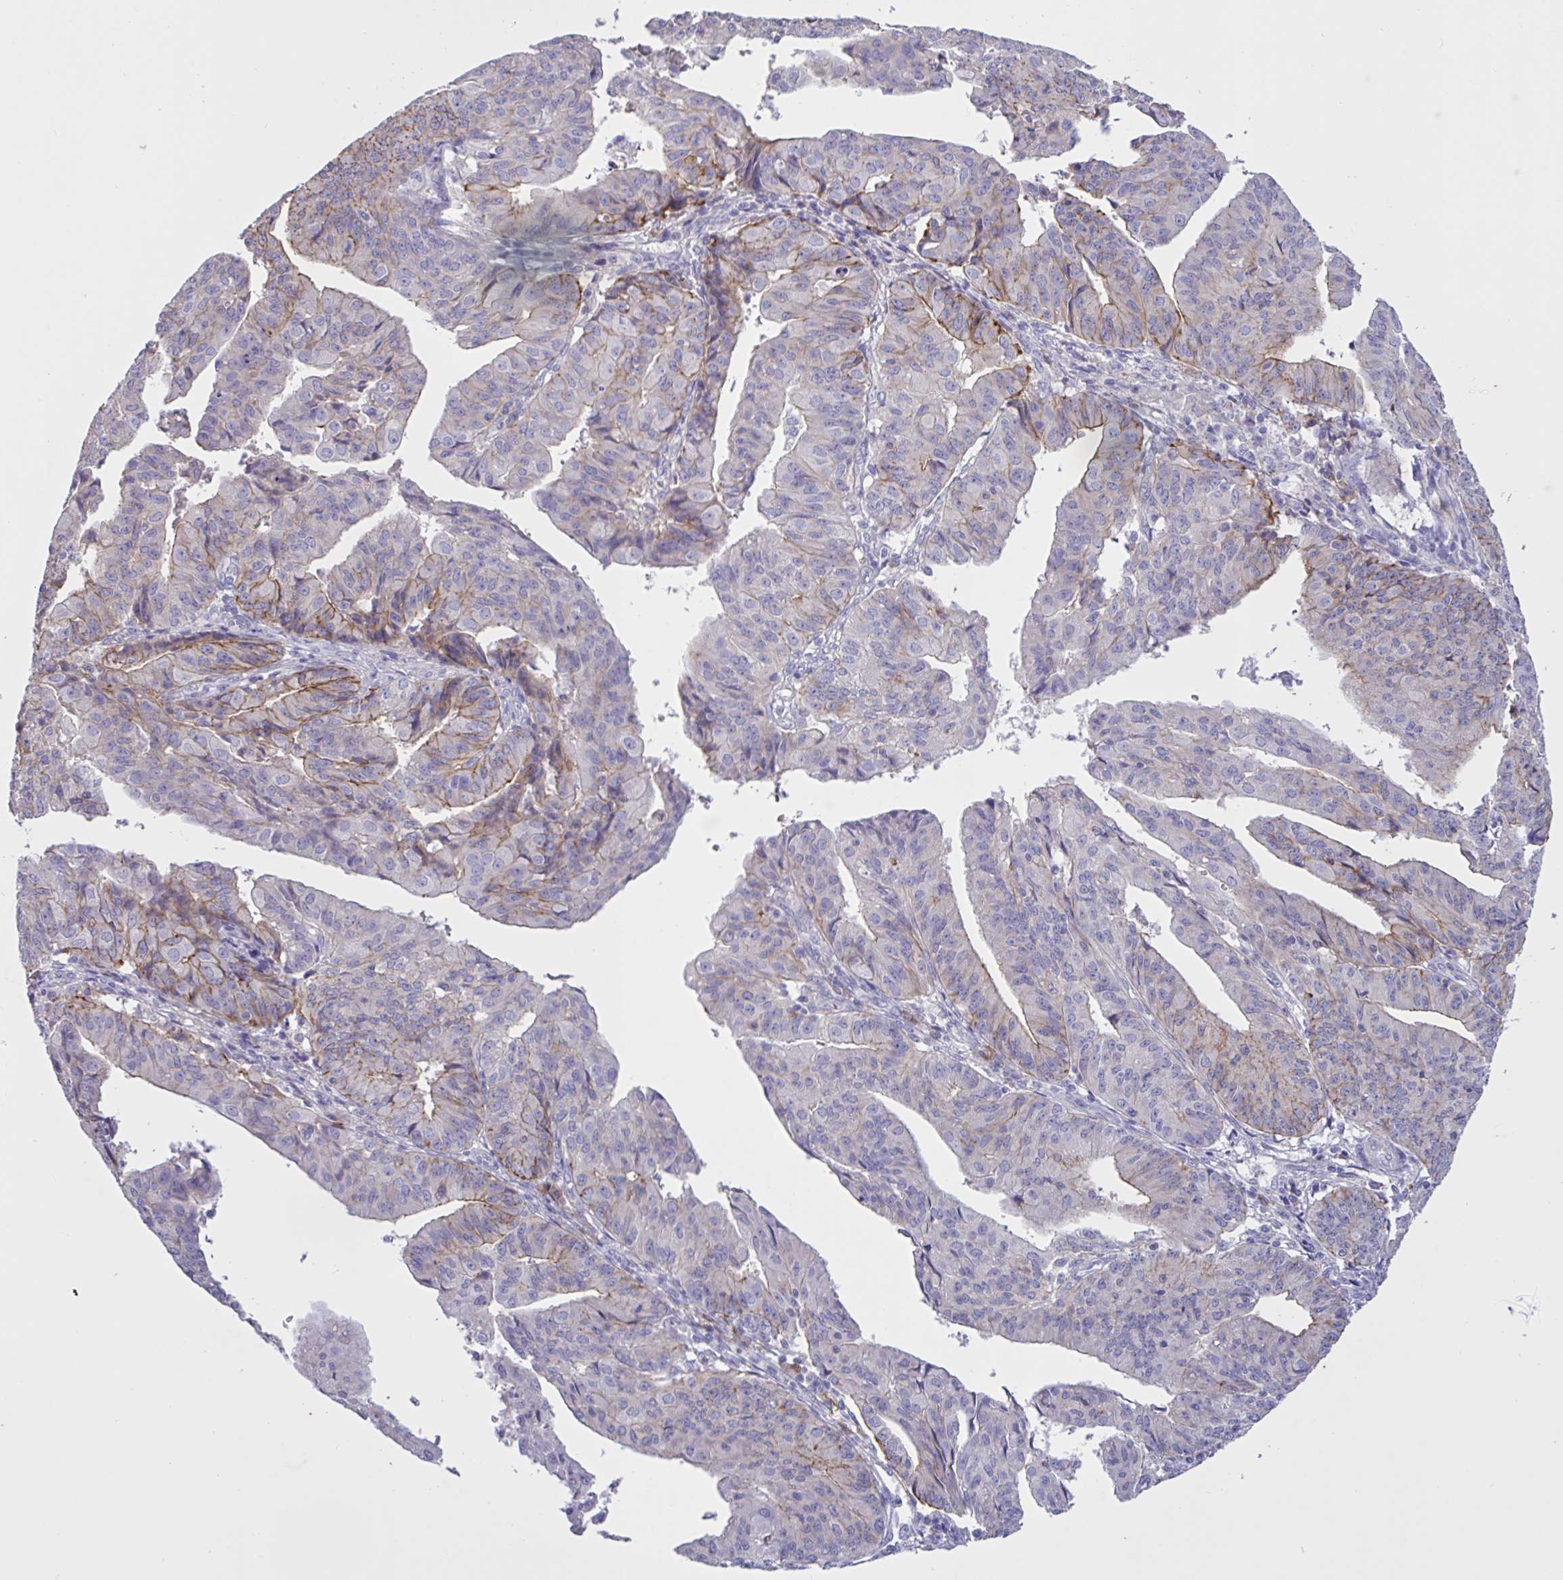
{"staining": {"intensity": "strong", "quantity": "25%-75%", "location": "cytoplasmic/membranous"}, "tissue": "endometrial cancer", "cell_type": "Tumor cells", "image_type": "cancer", "snomed": [{"axis": "morphology", "description": "Adenocarcinoma, NOS"}, {"axis": "topography", "description": "Endometrium"}], "caption": "There is high levels of strong cytoplasmic/membranous staining in tumor cells of endometrial adenocarcinoma, as demonstrated by immunohistochemical staining (brown color).", "gene": "SLC66A1", "patient": {"sex": "female", "age": 56}}